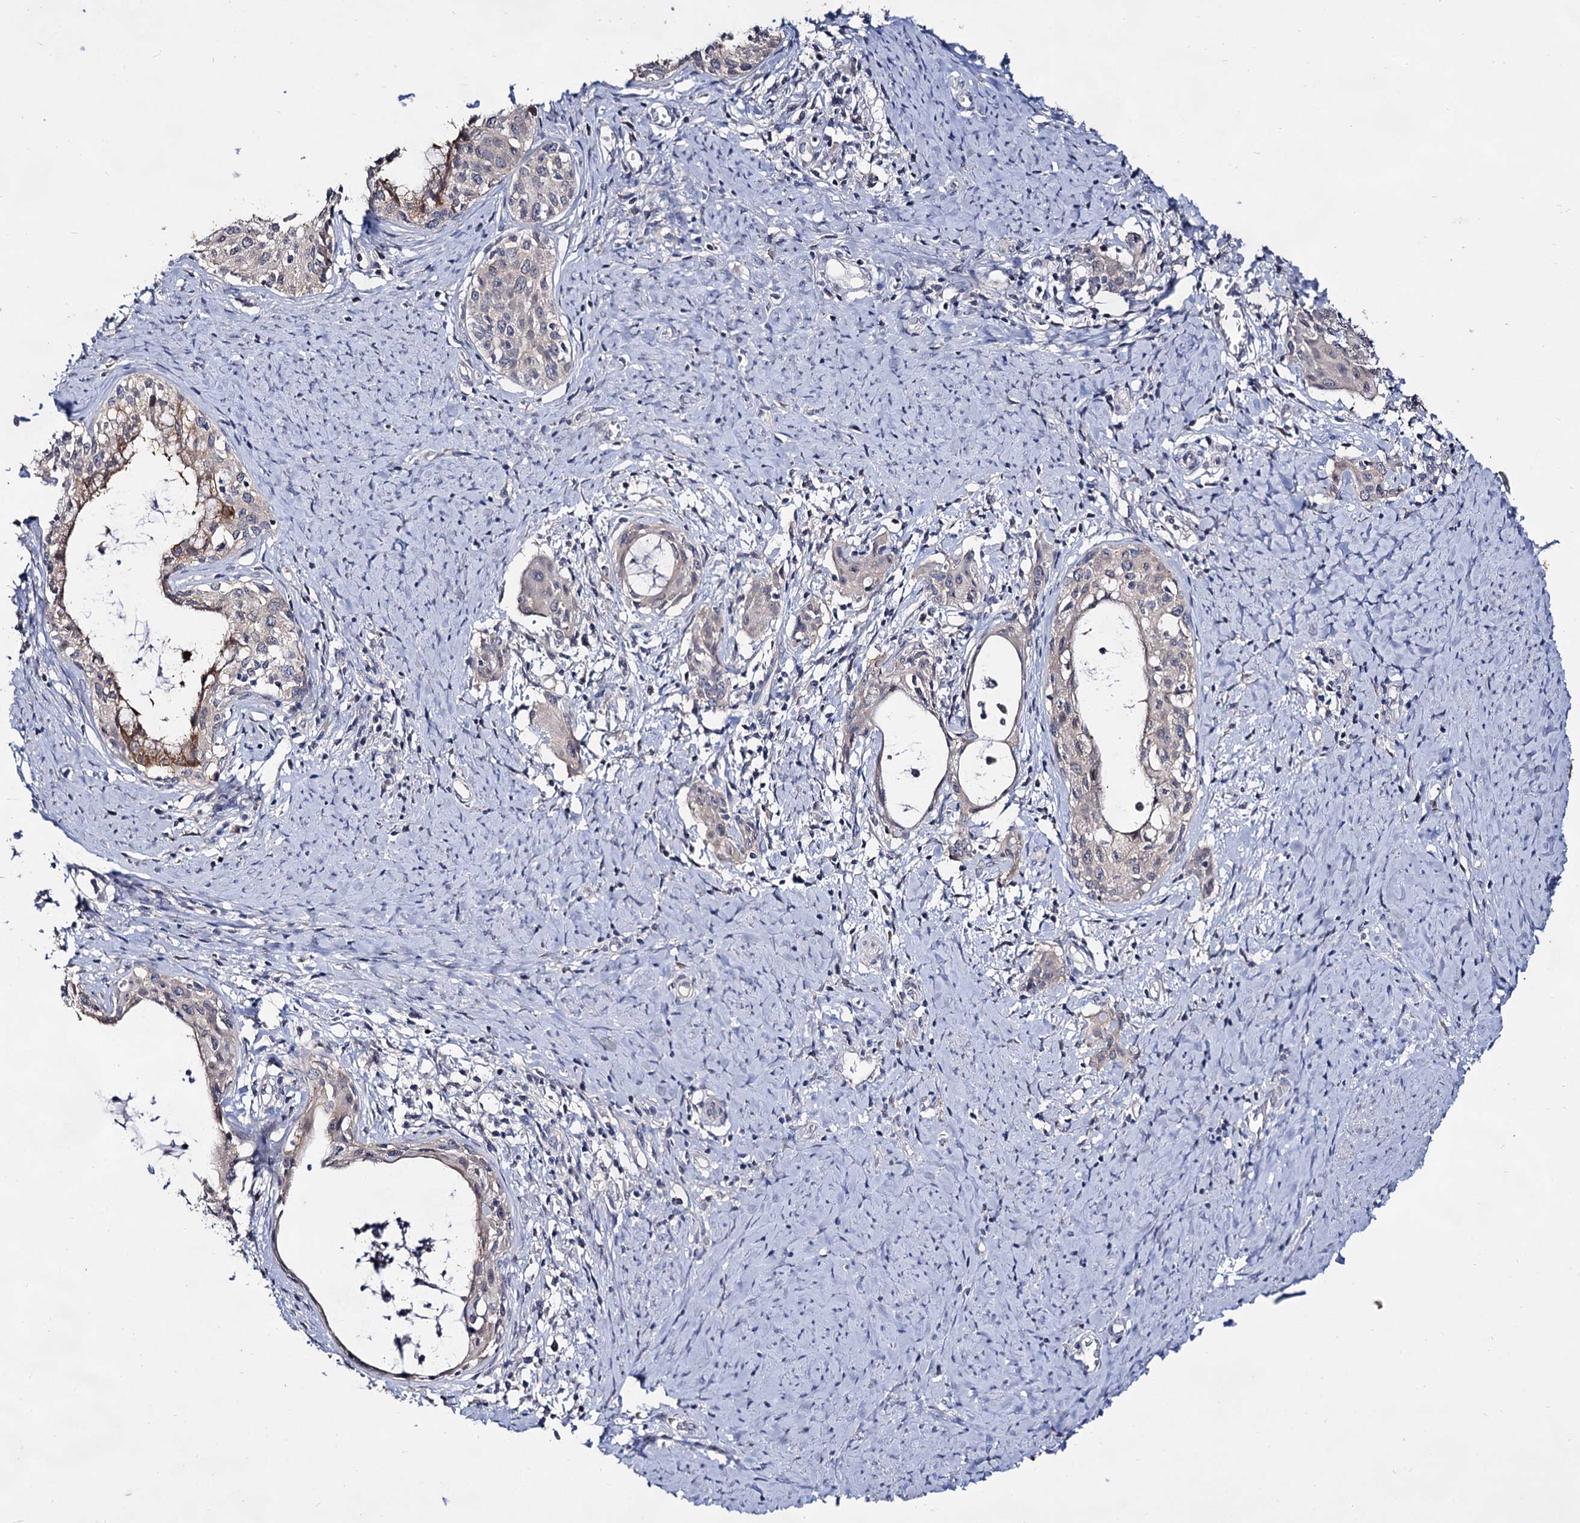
{"staining": {"intensity": "weak", "quantity": "<25%", "location": "cytoplasmic/membranous"}, "tissue": "cervical cancer", "cell_type": "Tumor cells", "image_type": "cancer", "snomed": [{"axis": "morphology", "description": "Squamous cell carcinoma, NOS"}, {"axis": "morphology", "description": "Adenocarcinoma, NOS"}, {"axis": "topography", "description": "Cervix"}], "caption": "The micrograph demonstrates no staining of tumor cells in cervical cancer. Nuclei are stained in blue.", "gene": "ARFIP2", "patient": {"sex": "female", "age": 52}}